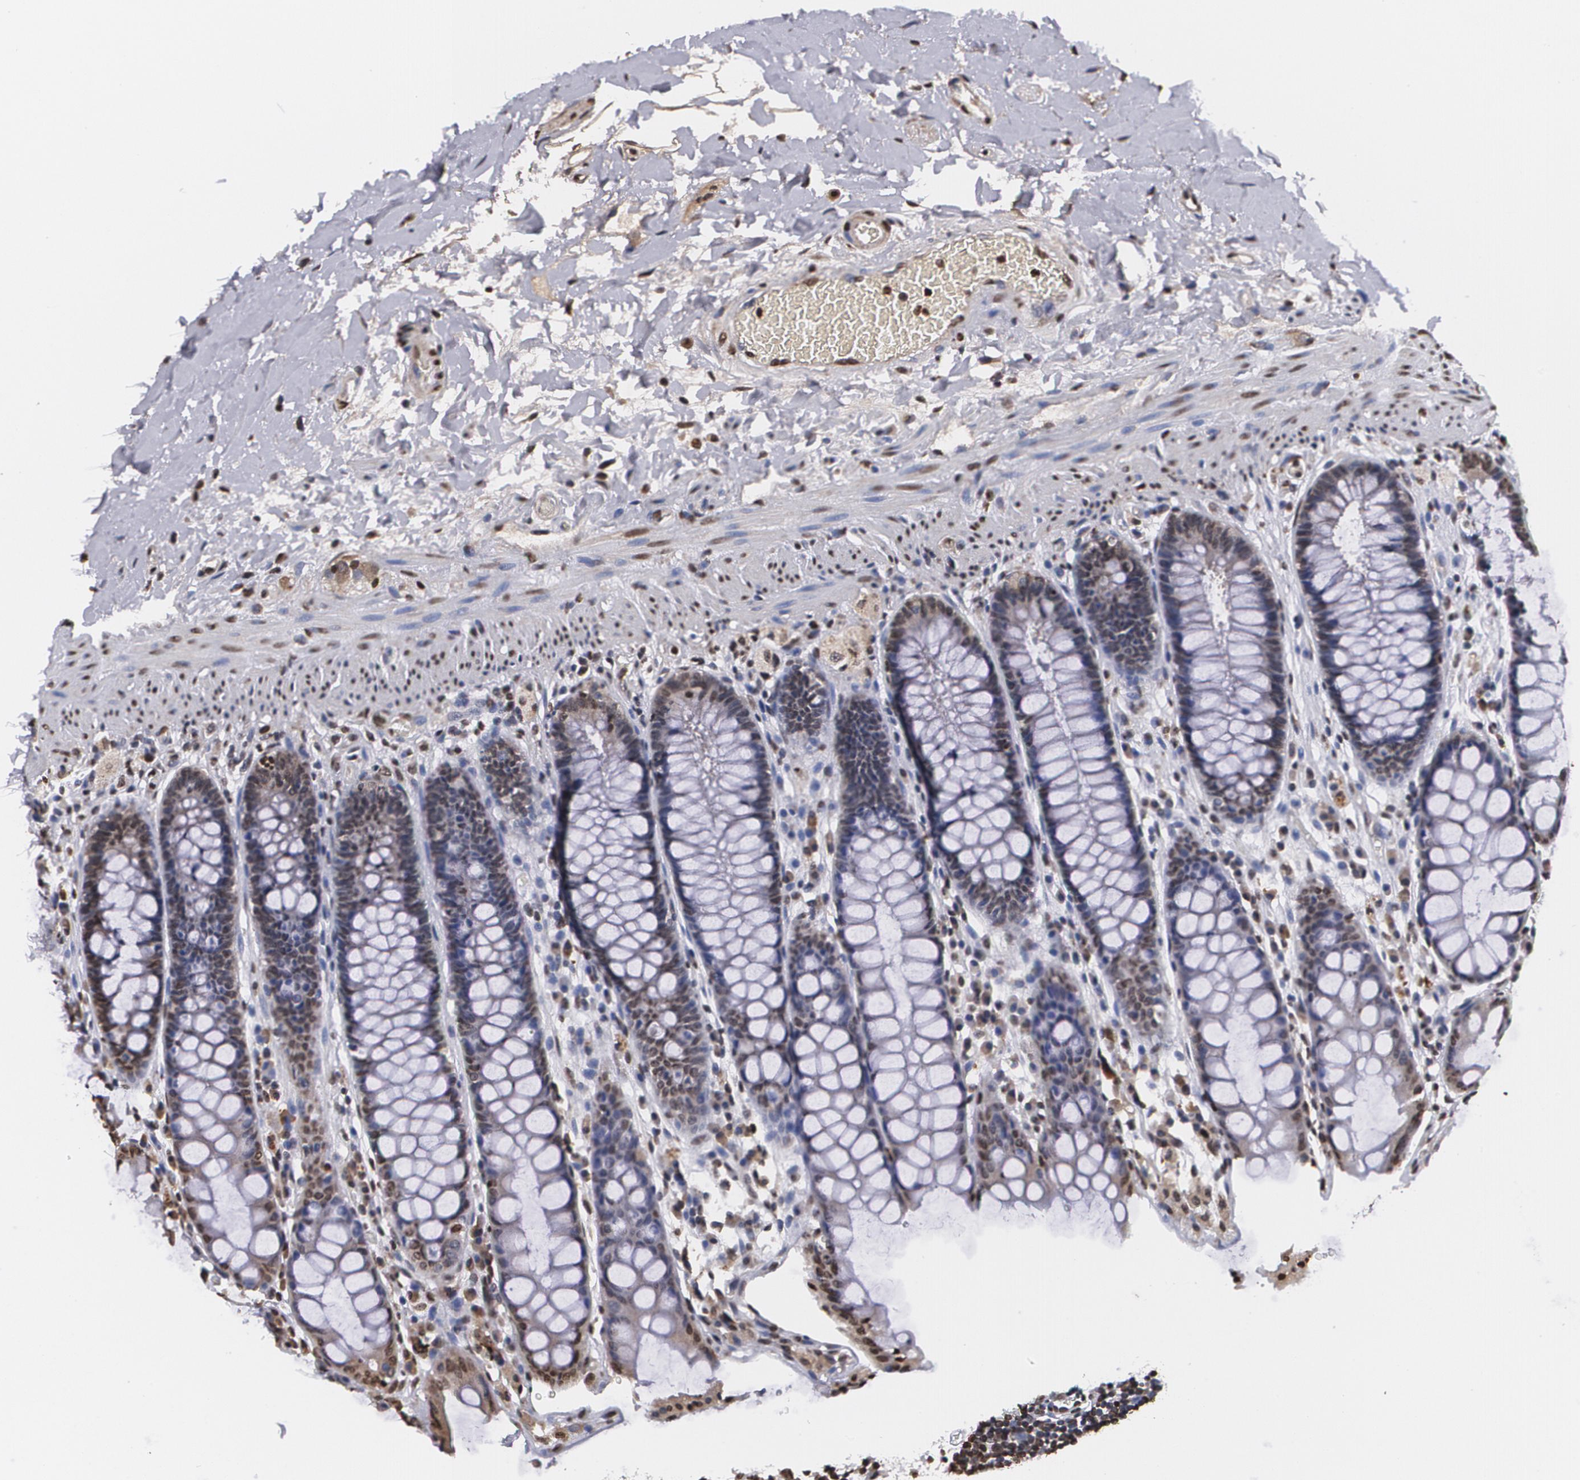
{"staining": {"intensity": "moderate", "quantity": ">75%", "location": "nuclear"}, "tissue": "rectum", "cell_type": "Glandular cells", "image_type": "normal", "snomed": [{"axis": "morphology", "description": "Normal tissue, NOS"}, {"axis": "topography", "description": "Rectum"}], "caption": "This histopathology image shows immunohistochemistry staining of unremarkable human rectum, with medium moderate nuclear positivity in about >75% of glandular cells.", "gene": "MVP", "patient": {"sex": "female", "age": 46}}